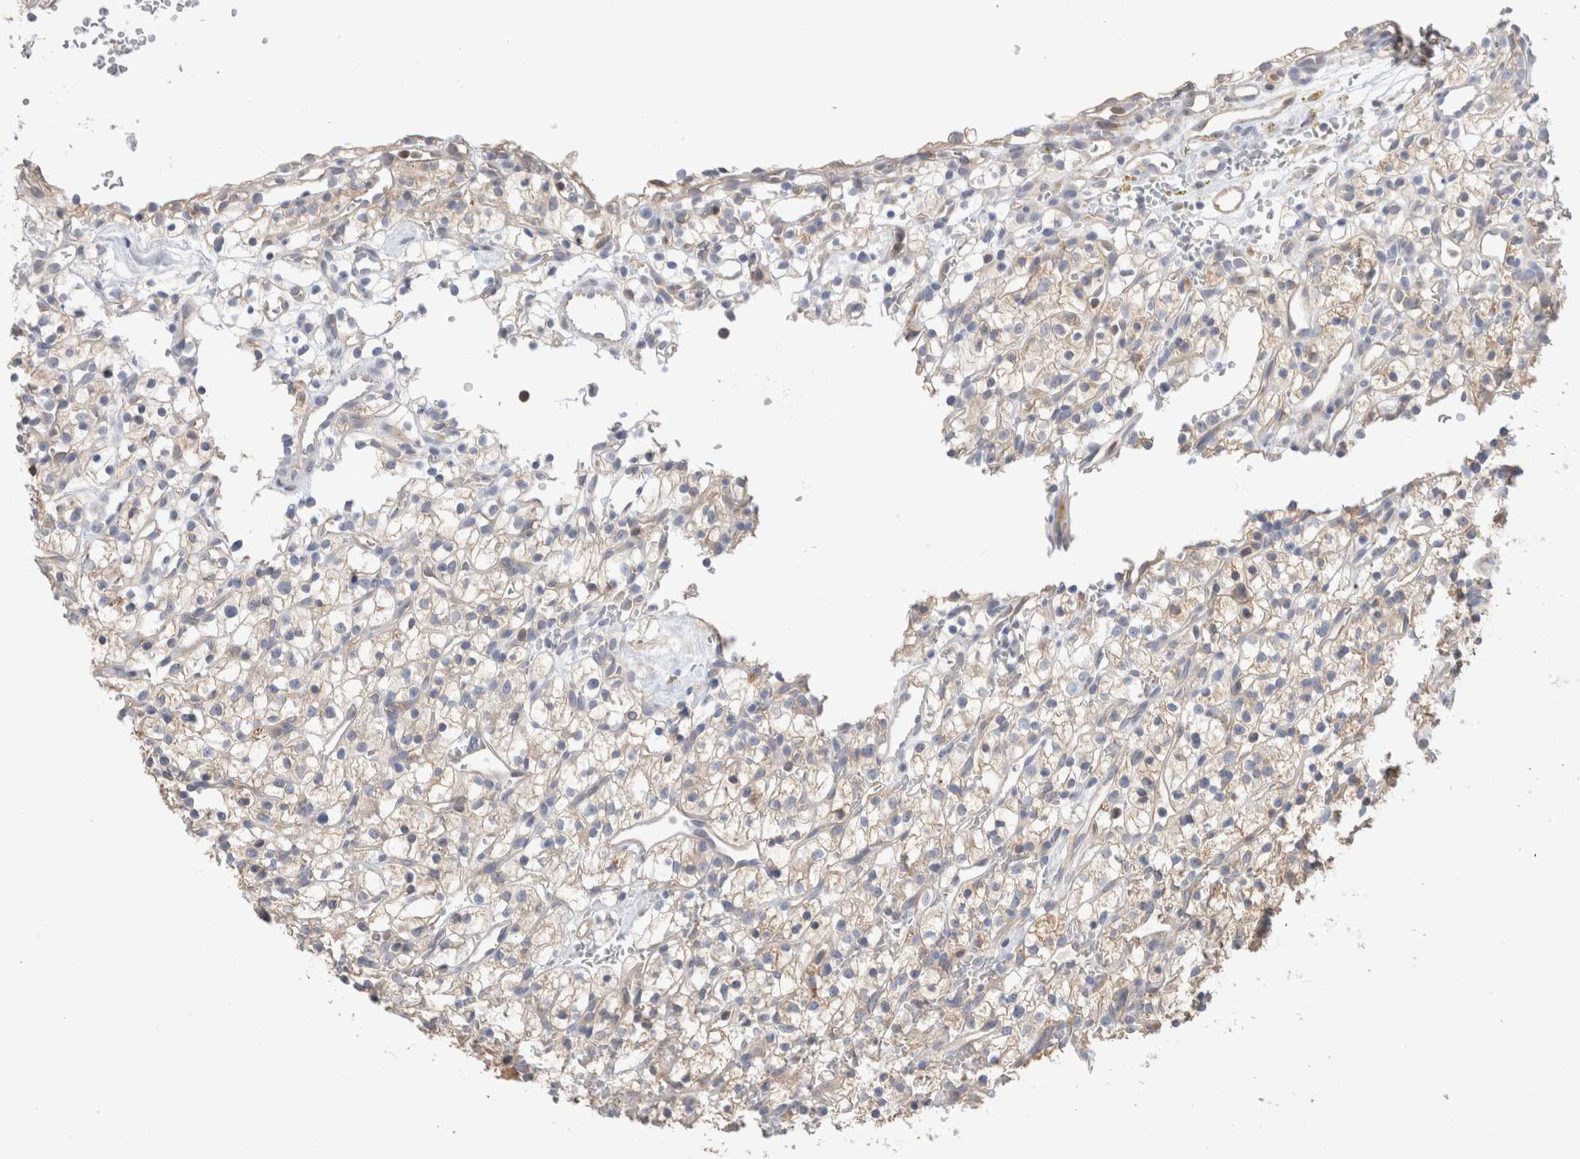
{"staining": {"intensity": "weak", "quantity": "25%-75%", "location": "cytoplasmic/membranous"}, "tissue": "renal cancer", "cell_type": "Tumor cells", "image_type": "cancer", "snomed": [{"axis": "morphology", "description": "Adenocarcinoma, NOS"}, {"axis": "topography", "description": "Kidney"}], "caption": "DAB immunohistochemical staining of renal cancer reveals weak cytoplasmic/membranous protein expression in about 25%-75% of tumor cells. (Brightfield microscopy of DAB IHC at high magnification).", "gene": "CAPN2", "patient": {"sex": "female", "age": 57}}